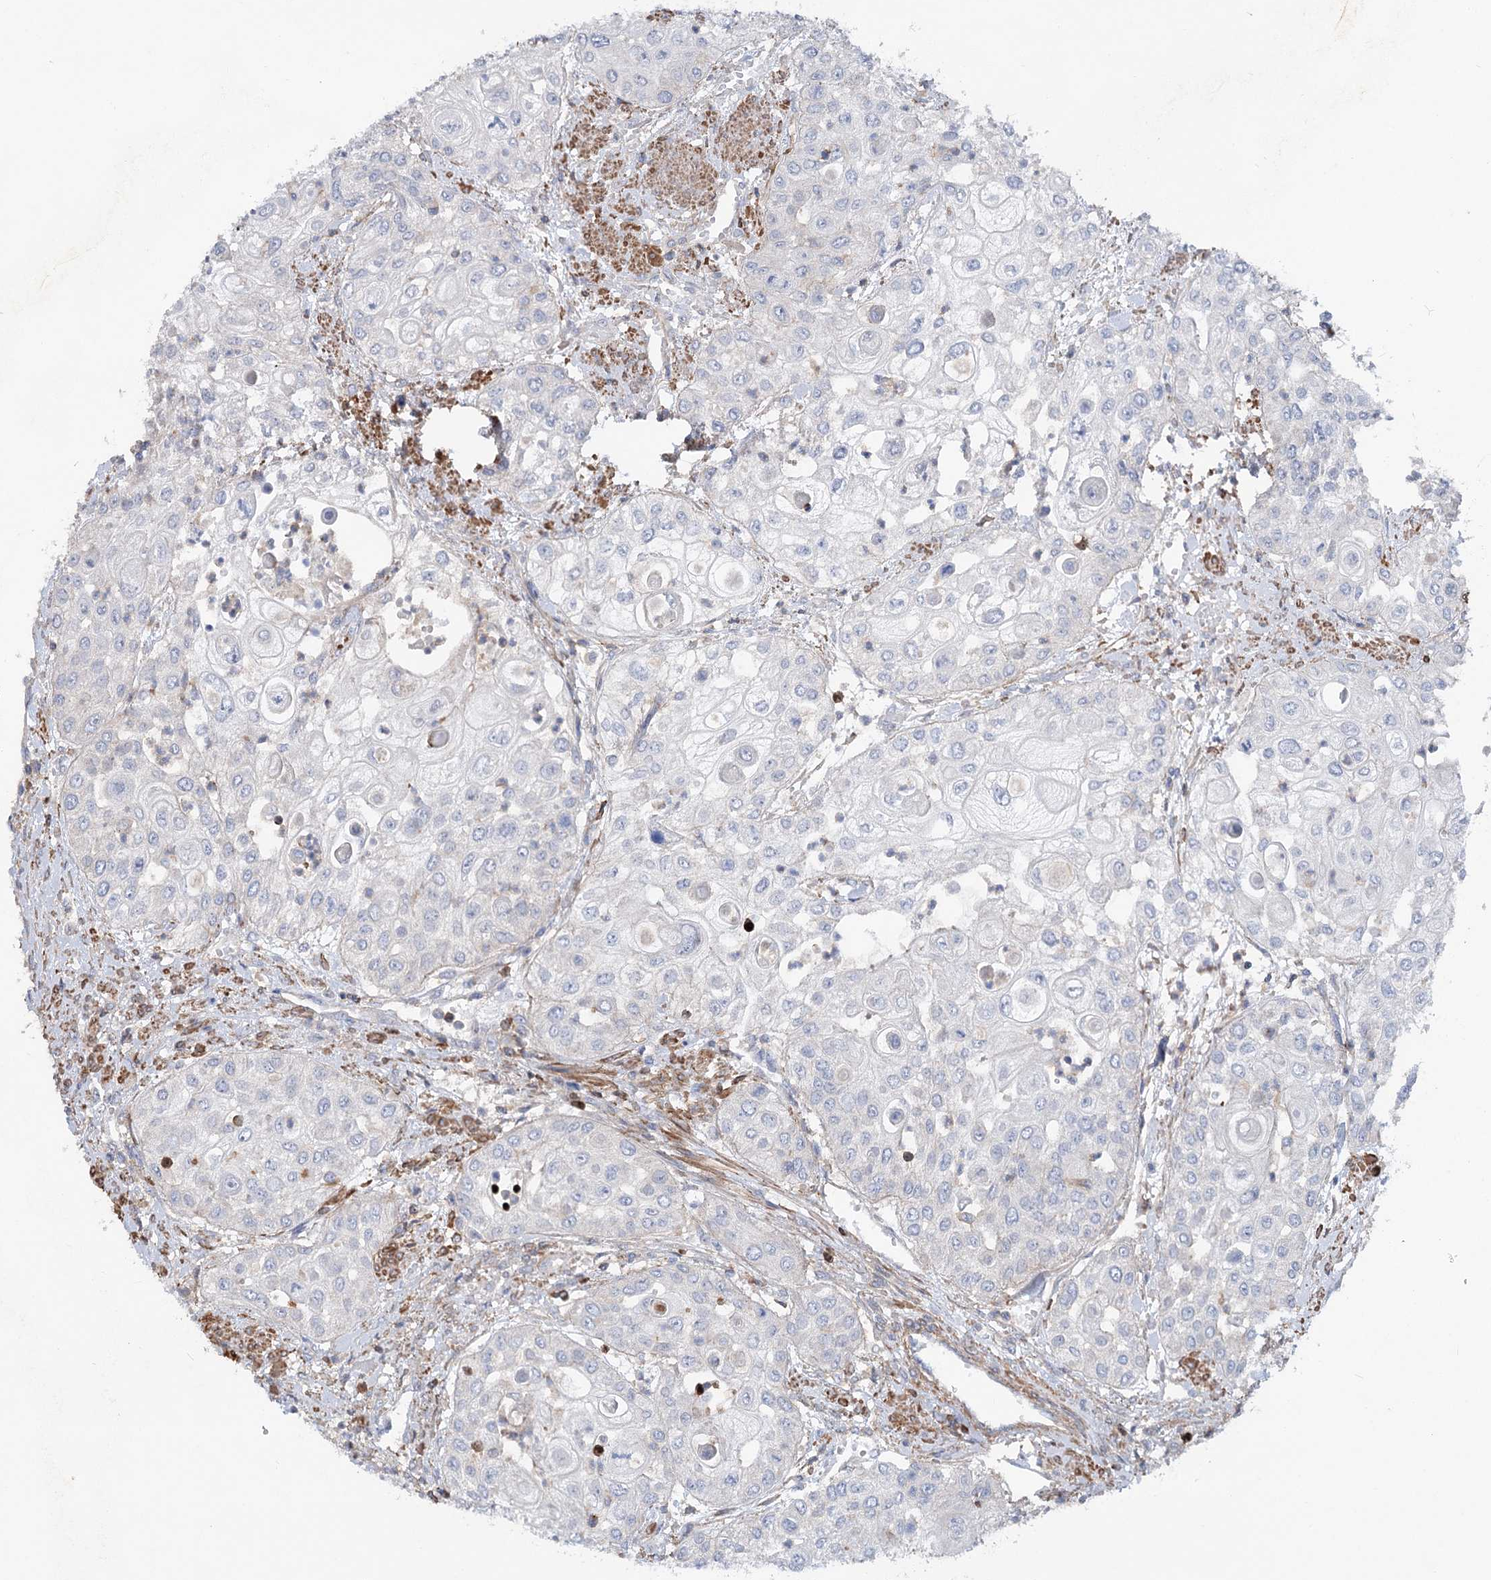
{"staining": {"intensity": "negative", "quantity": "none", "location": "none"}, "tissue": "urothelial cancer", "cell_type": "Tumor cells", "image_type": "cancer", "snomed": [{"axis": "morphology", "description": "Urothelial carcinoma, High grade"}, {"axis": "topography", "description": "Urinary bladder"}], "caption": "The immunohistochemistry image has no significant staining in tumor cells of high-grade urothelial carcinoma tissue.", "gene": "LARP1B", "patient": {"sex": "female", "age": 79}}